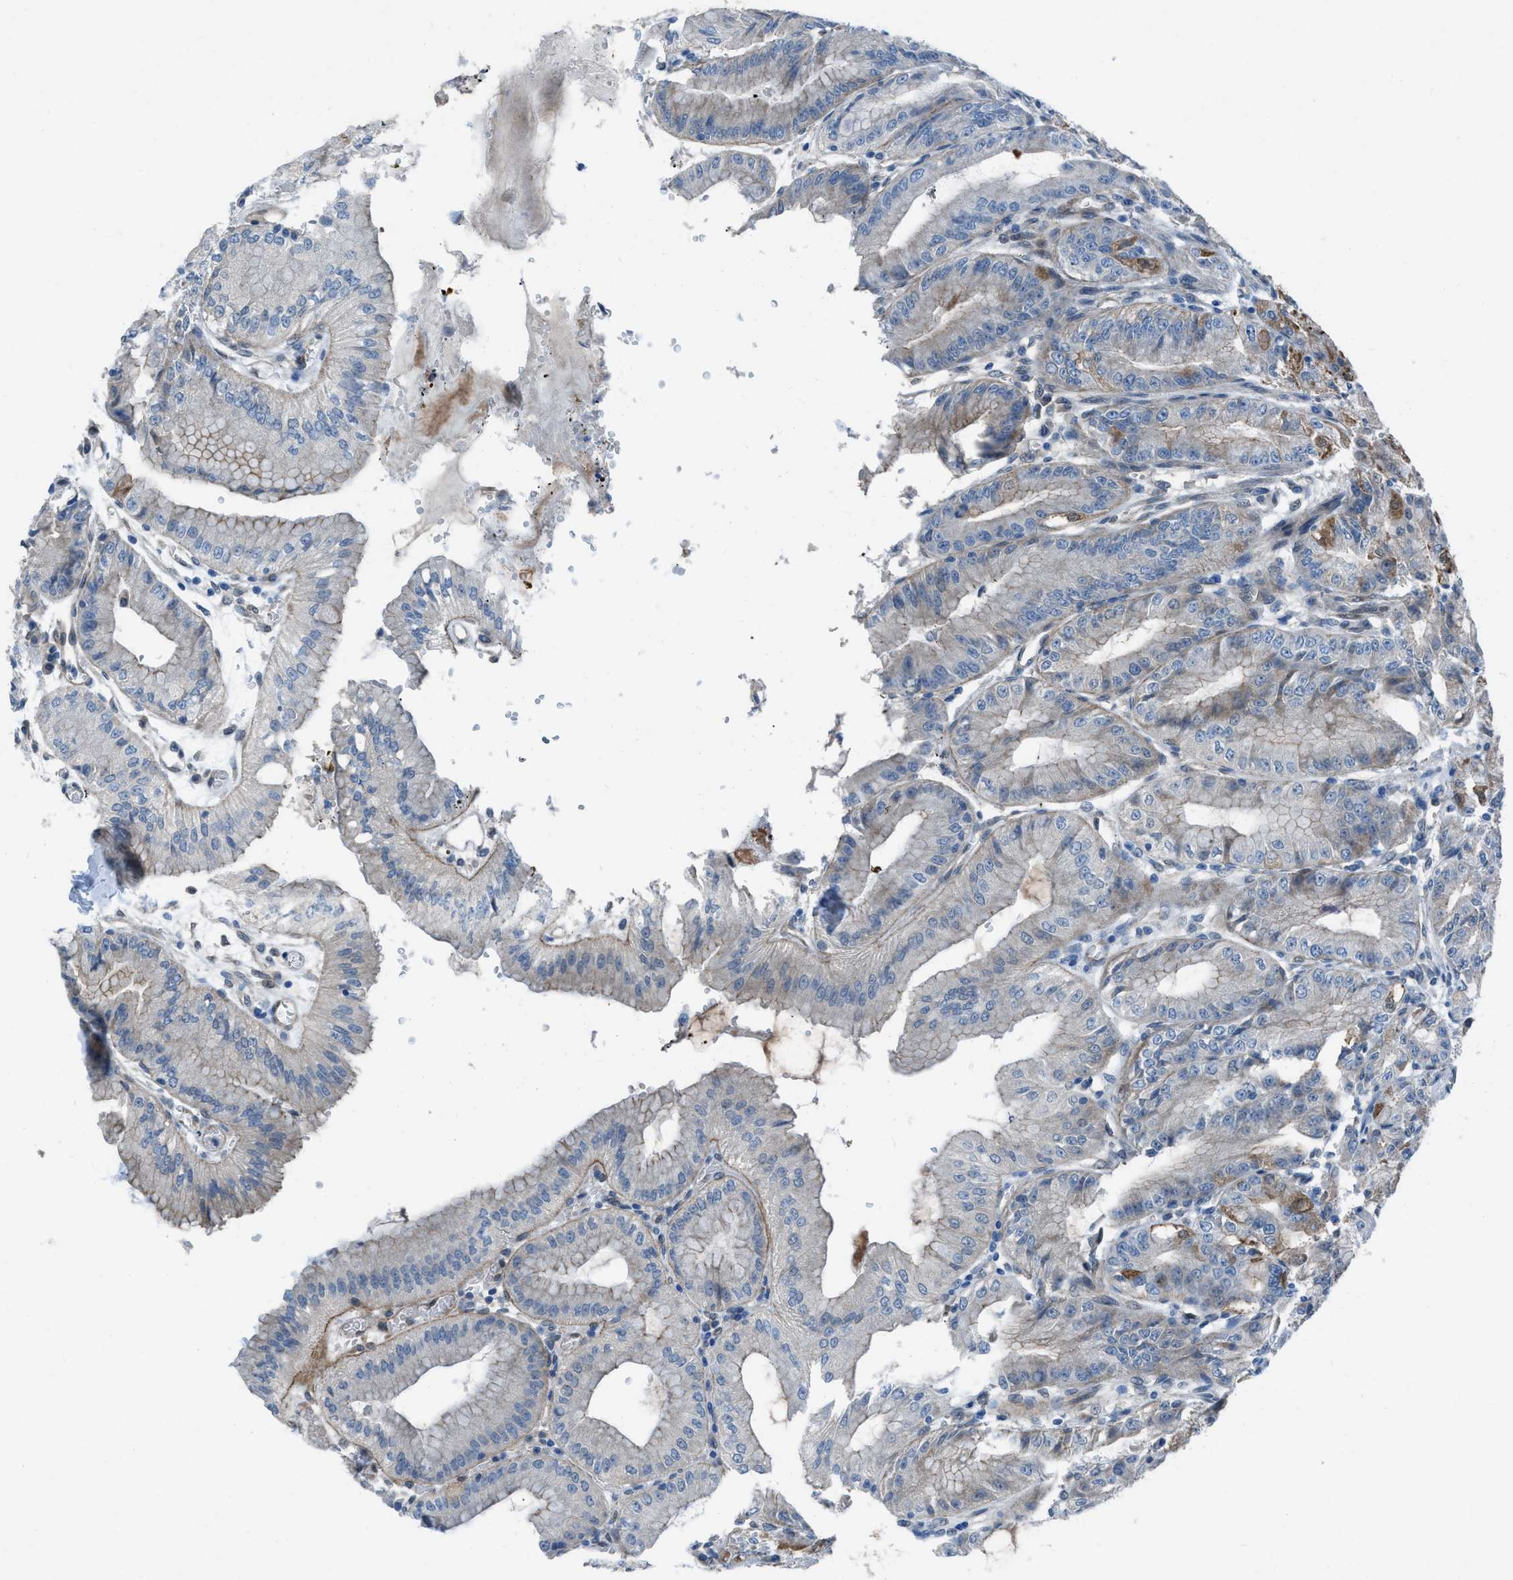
{"staining": {"intensity": "moderate", "quantity": "25%-75%", "location": "cytoplasmic/membranous,nuclear"}, "tissue": "stomach", "cell_type": "Glandular cells", "image_type": "normal", "snomed": [{"axis": "morphology", "description": "Normal tissue, NOS"}, {"axis": "topography", "description": "Stomach, lower"}], "caption": "The immunohistochemical stain labels moderate cytoplasmic/membranous,nuclear staining in glandular cells of unremarkable stomach.", "gene": "PRKN", "patient": {"sex": "male", "age": 71}}